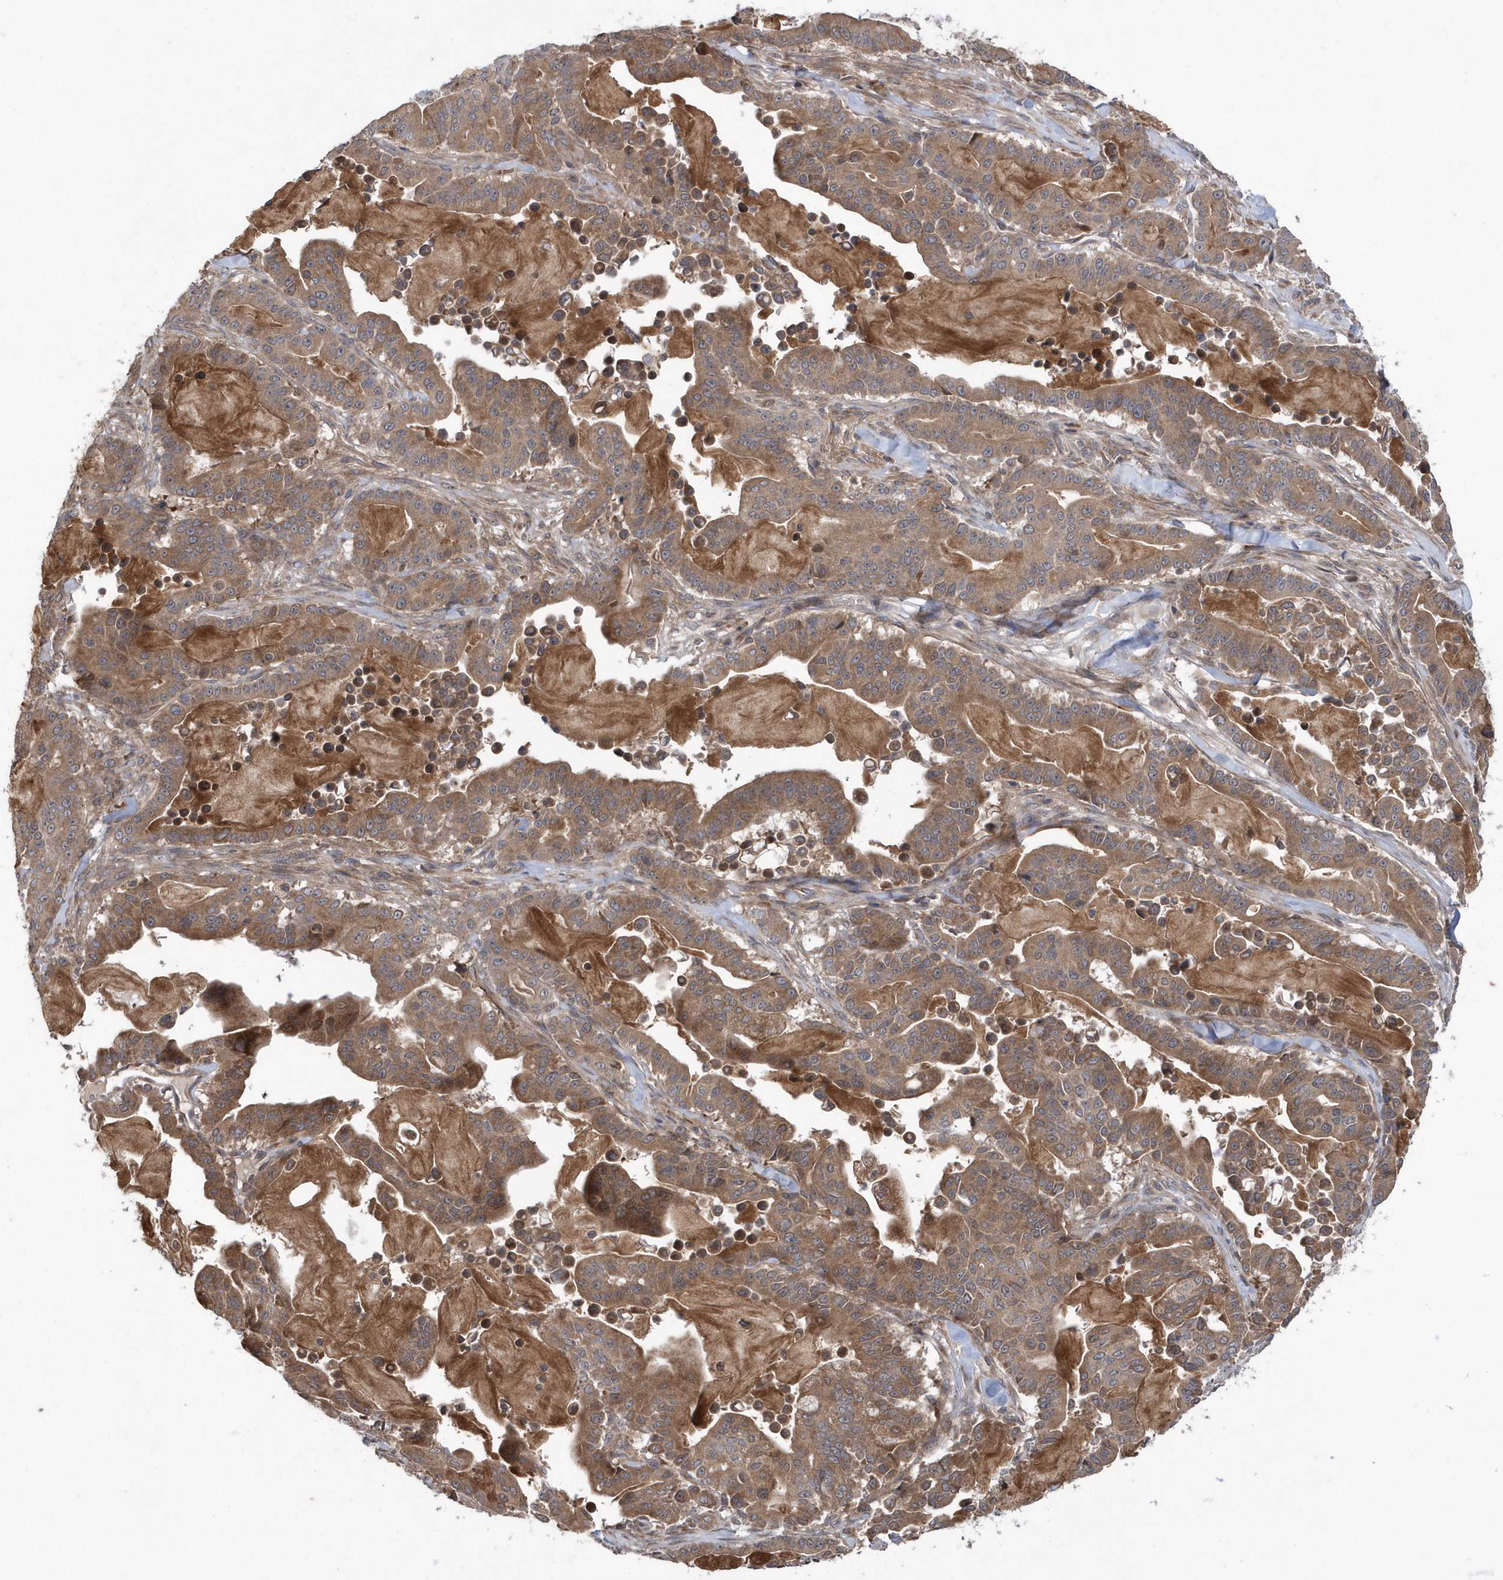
{"staining": {"intensity": "moderate", "quantity": ">75%", "location": "cytoplasmic/membranous"}, "tissue": "pancreatic cancer", "cell_type": "Tumor cells", "image_type": "cancer", "snomed": [{"axis": "morphology", "description": "Adenocarcinoma, NOS"}, {"axis": "topography", "description": "Pancreas"}], "caption": "The immunohistochemical stain shows moderate cytoplasmic/membranous expression in tumor cells of adenocarcinoma (pancreatic) tissue.", "gene": "HMGCS1", "patient": {"sex": "male", "age": 63}}